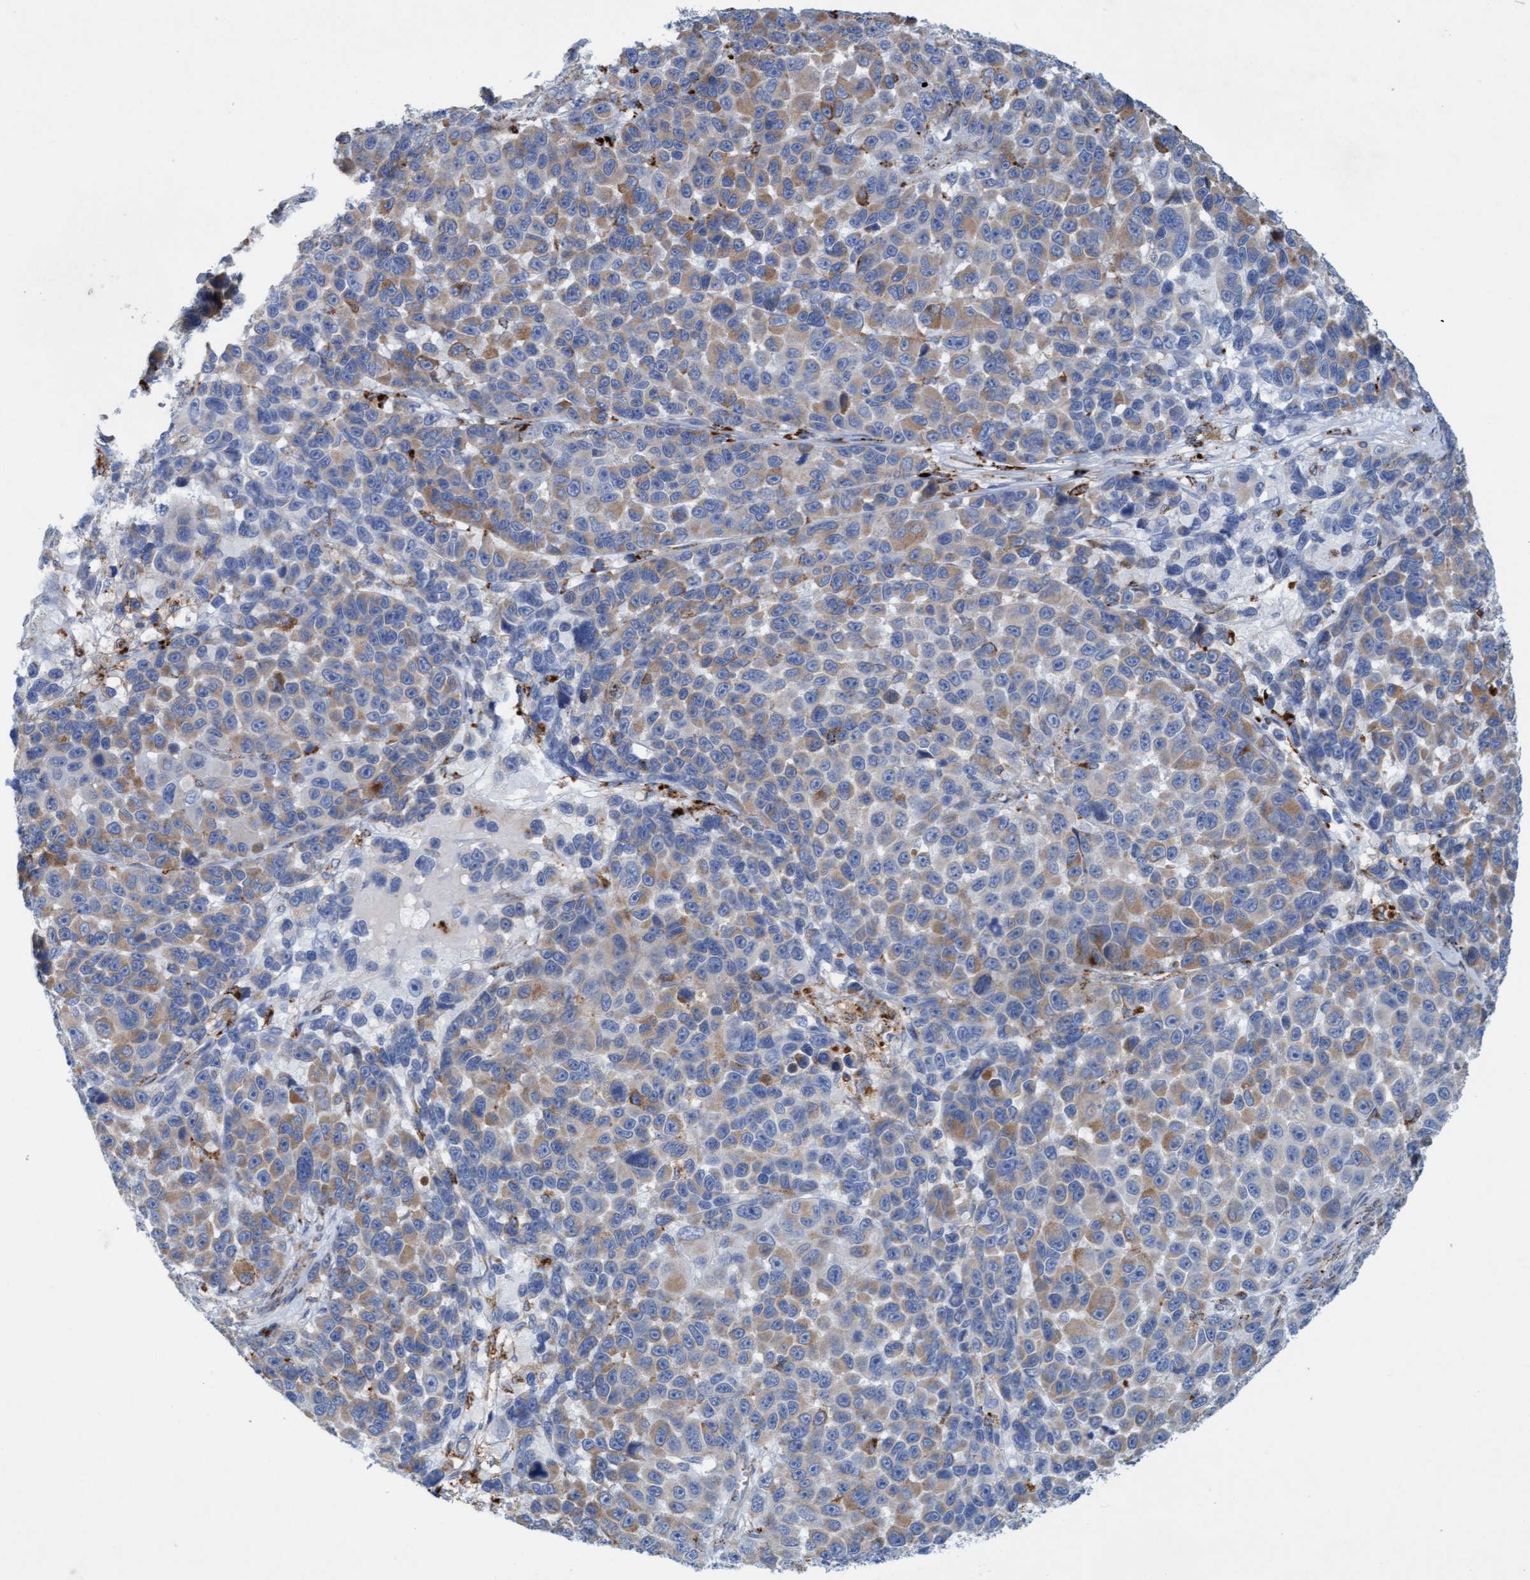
{"staining": {"intensity": "moderate", "quantity": "25%-75%", "location": "cytoplasmic/membranous"}, "tissue": "melanoma", "cell_type": "Tumor cells", "image_type": "cancer", "snomed": [{"axis": "morphology", "description": "Malignant melanoma, NOS"}, {"axis": "topography", "description": "Skin"}], "caption": "Melanoma stained for a protein shows moderate cytoplasmic/membranous positivity in tumor cells.", "gene": "SGSH", "patient": {"sex": "male", "age": 53}}